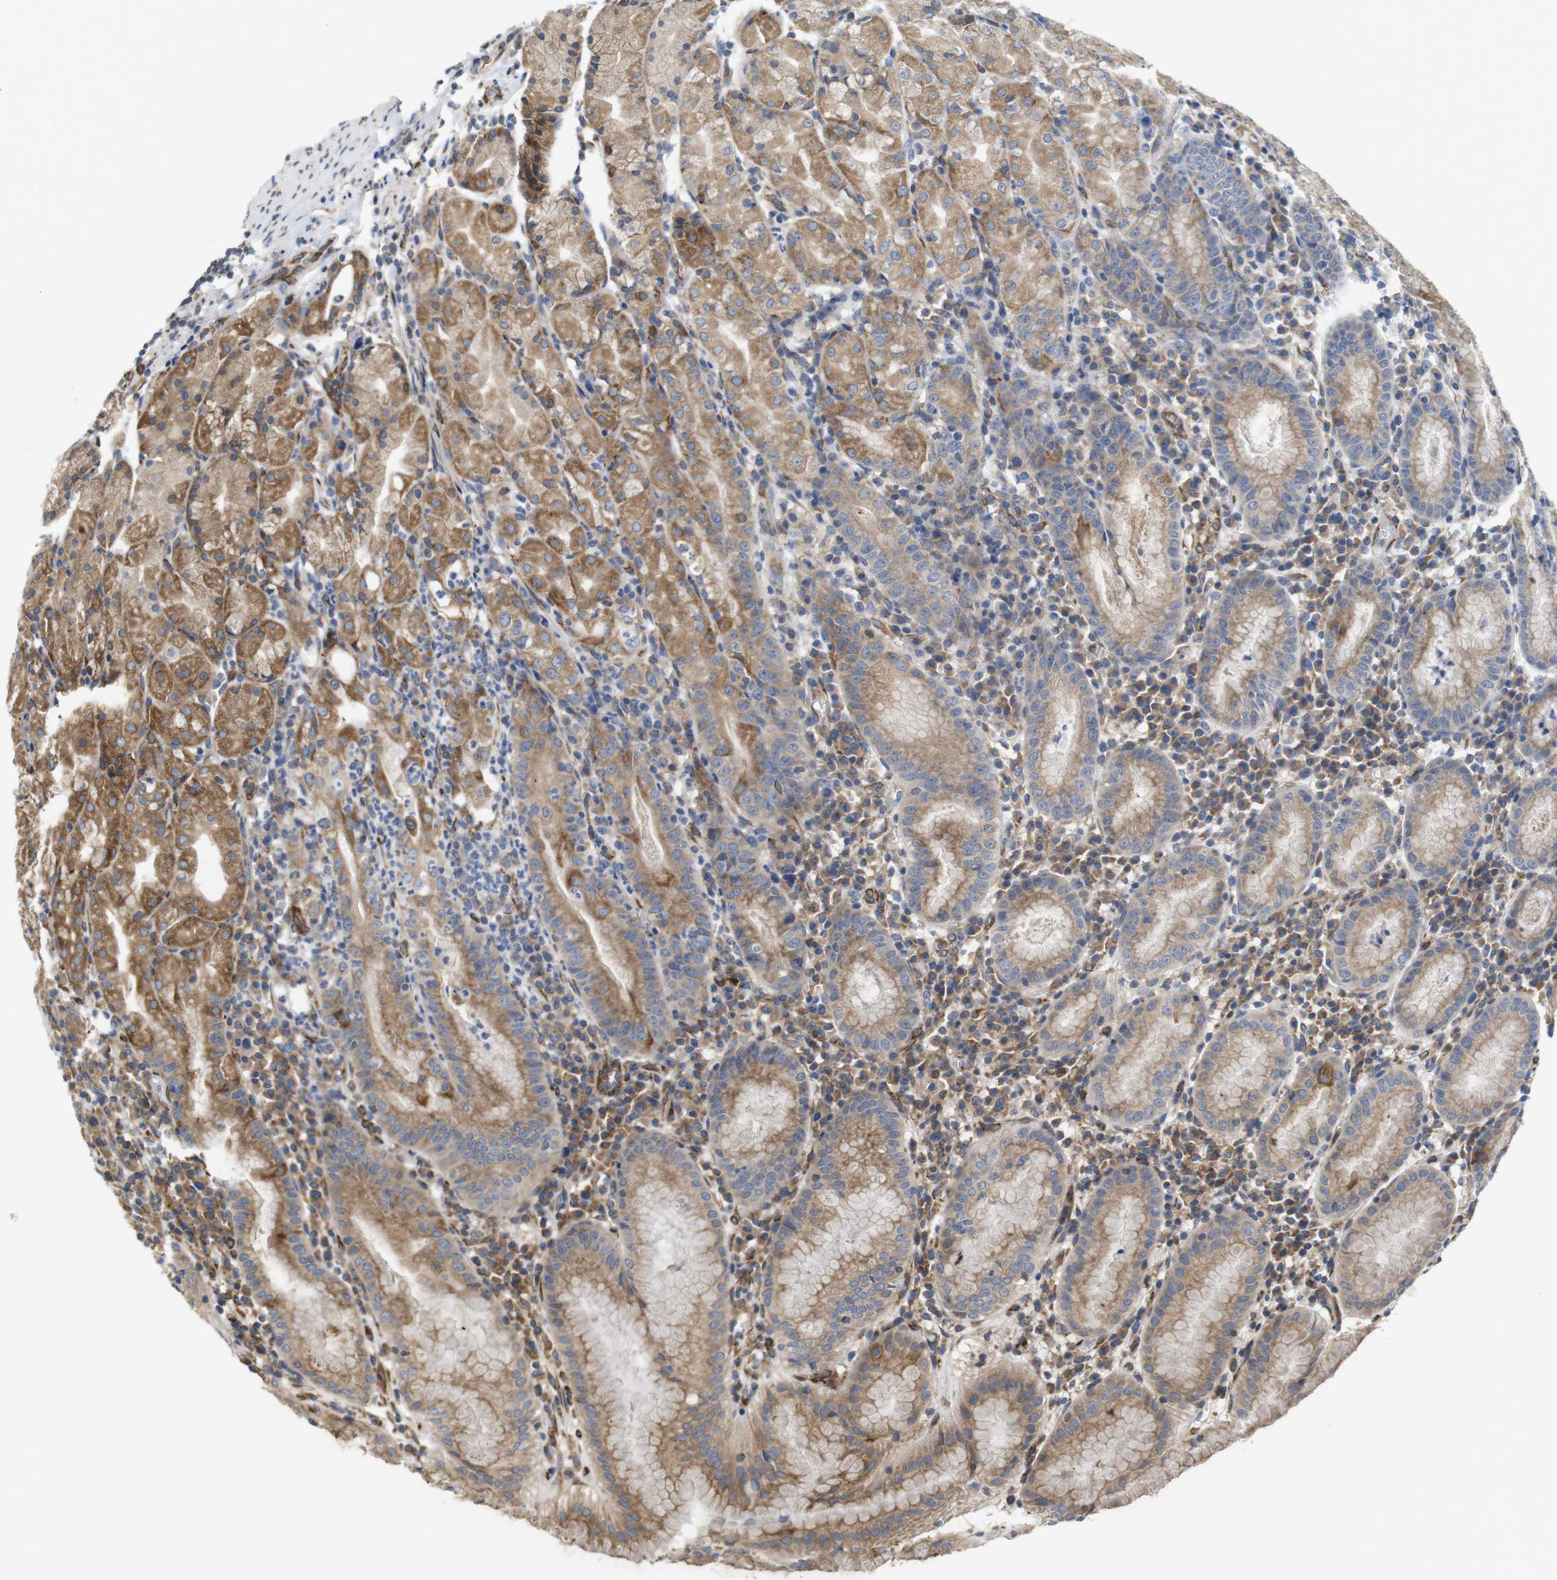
{"staining": {"intensity": "strong", "quantity": ">75%", "location": "cytoplasmic/membranous"}, "tissue": "stomach", "cell_type": "Glandular cells", "image_type": "normal", "snomed": [{"axis": "morphology", "description": "Normal tissue, NOS"}, {"axis": "topography", "description": "Stomach"}, {"axis": "topography", "description": "Stomach, lower"}], "caption": "Immunohistochemical staining of unremarkable stomach demonstrates >75% levels of strong cytoplasmic/membranous protein staining in approximately >75% of glandular cells. The staining was performed using DAB, with brown indicating positive protein expression. Nuclei are stained blue with hematoxylin.", "gene": "PCNX2", "patient": {"sex": "female", "age": 75}}